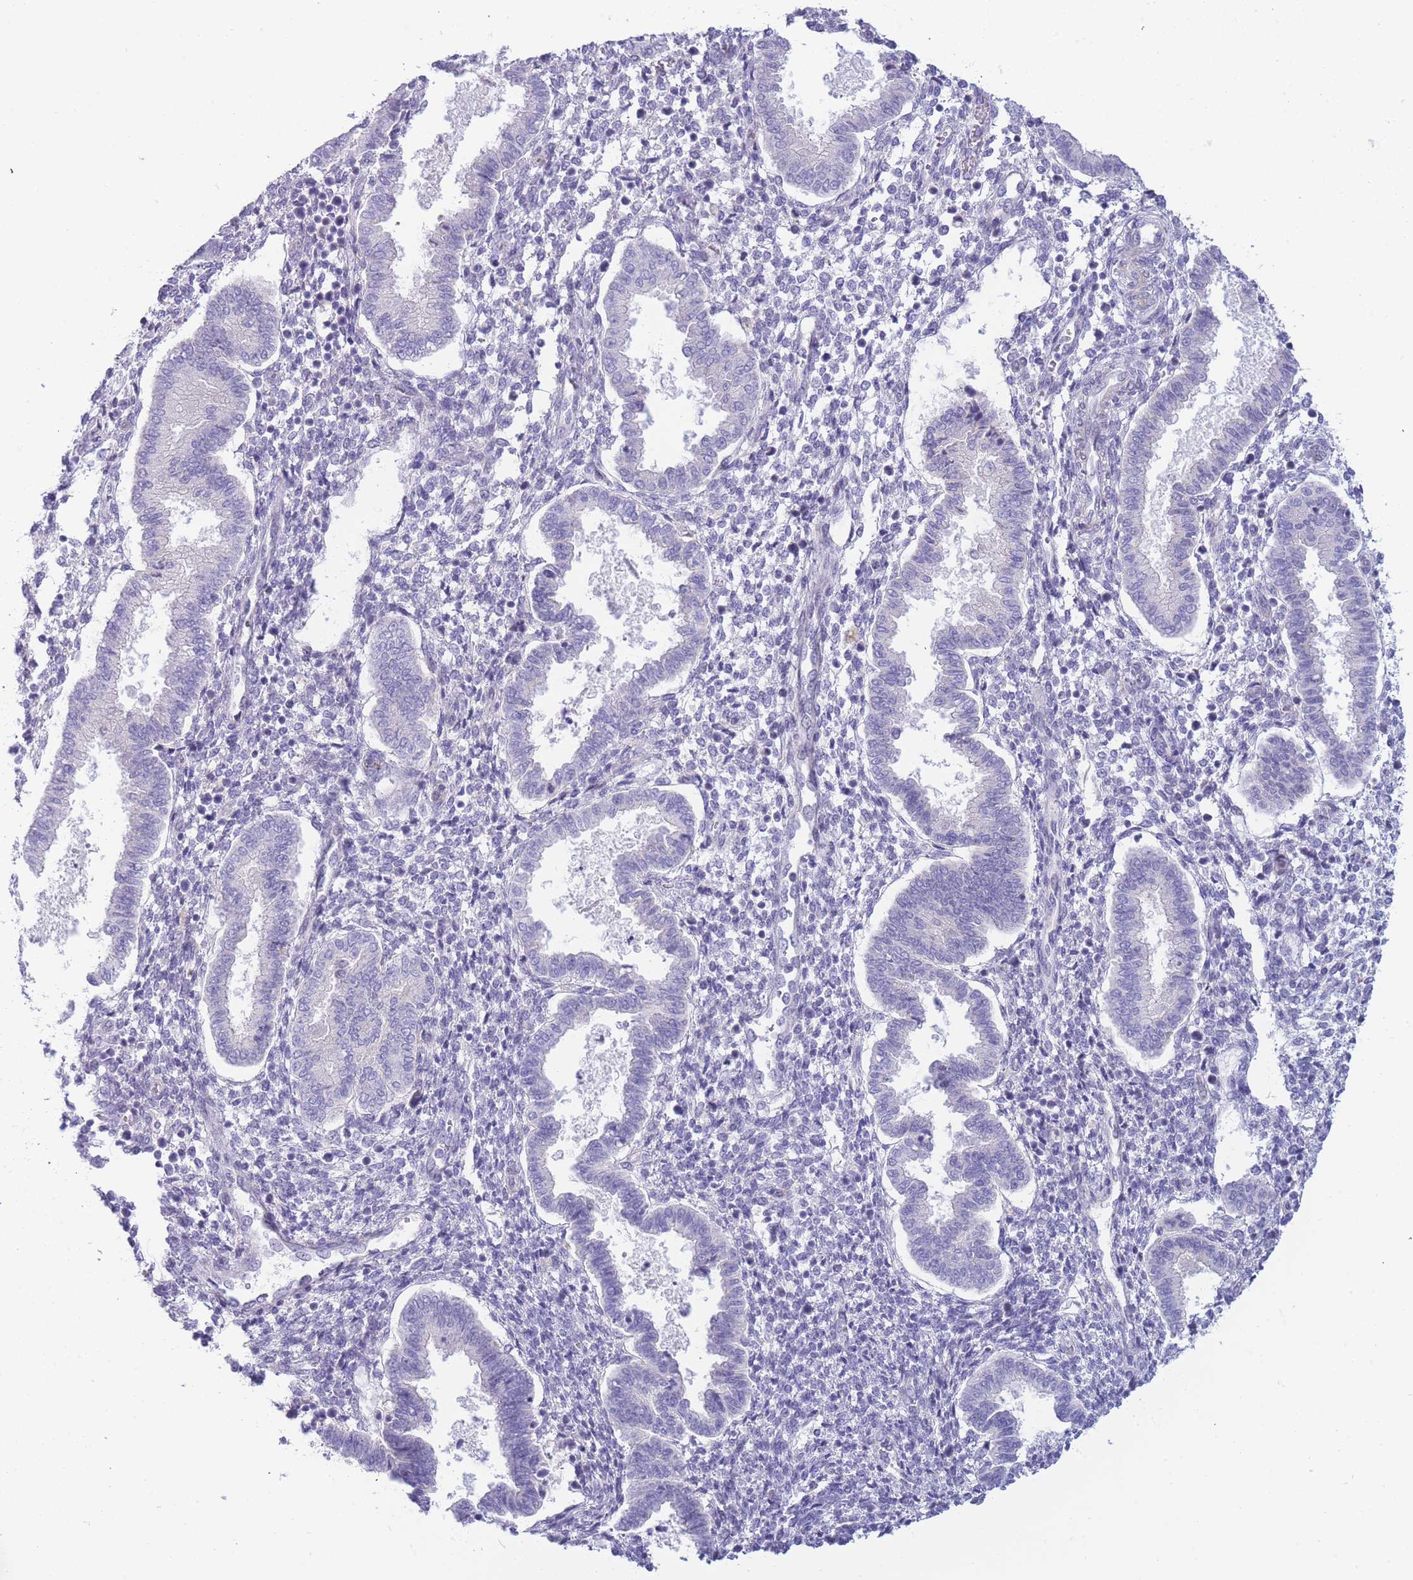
{"staining": {"intensity": "negative", "quantity": "none", "location": "none"}, "tissue": "endometrium", "cell_type": "Cells in endometrial stroma", "image_type": "normal", "snomed": [{"axis": "morphology", "description": "Normal tissue, NOS"}, {"axis": "topography", "description": "Endometrium"}], "caption": "Benign endometrium was stained to show a protein in brown. There is no significant staining in cells in endometrial stroma.", "gene": "PRR23A", "patient": {"sex": "female", "age": 24}}